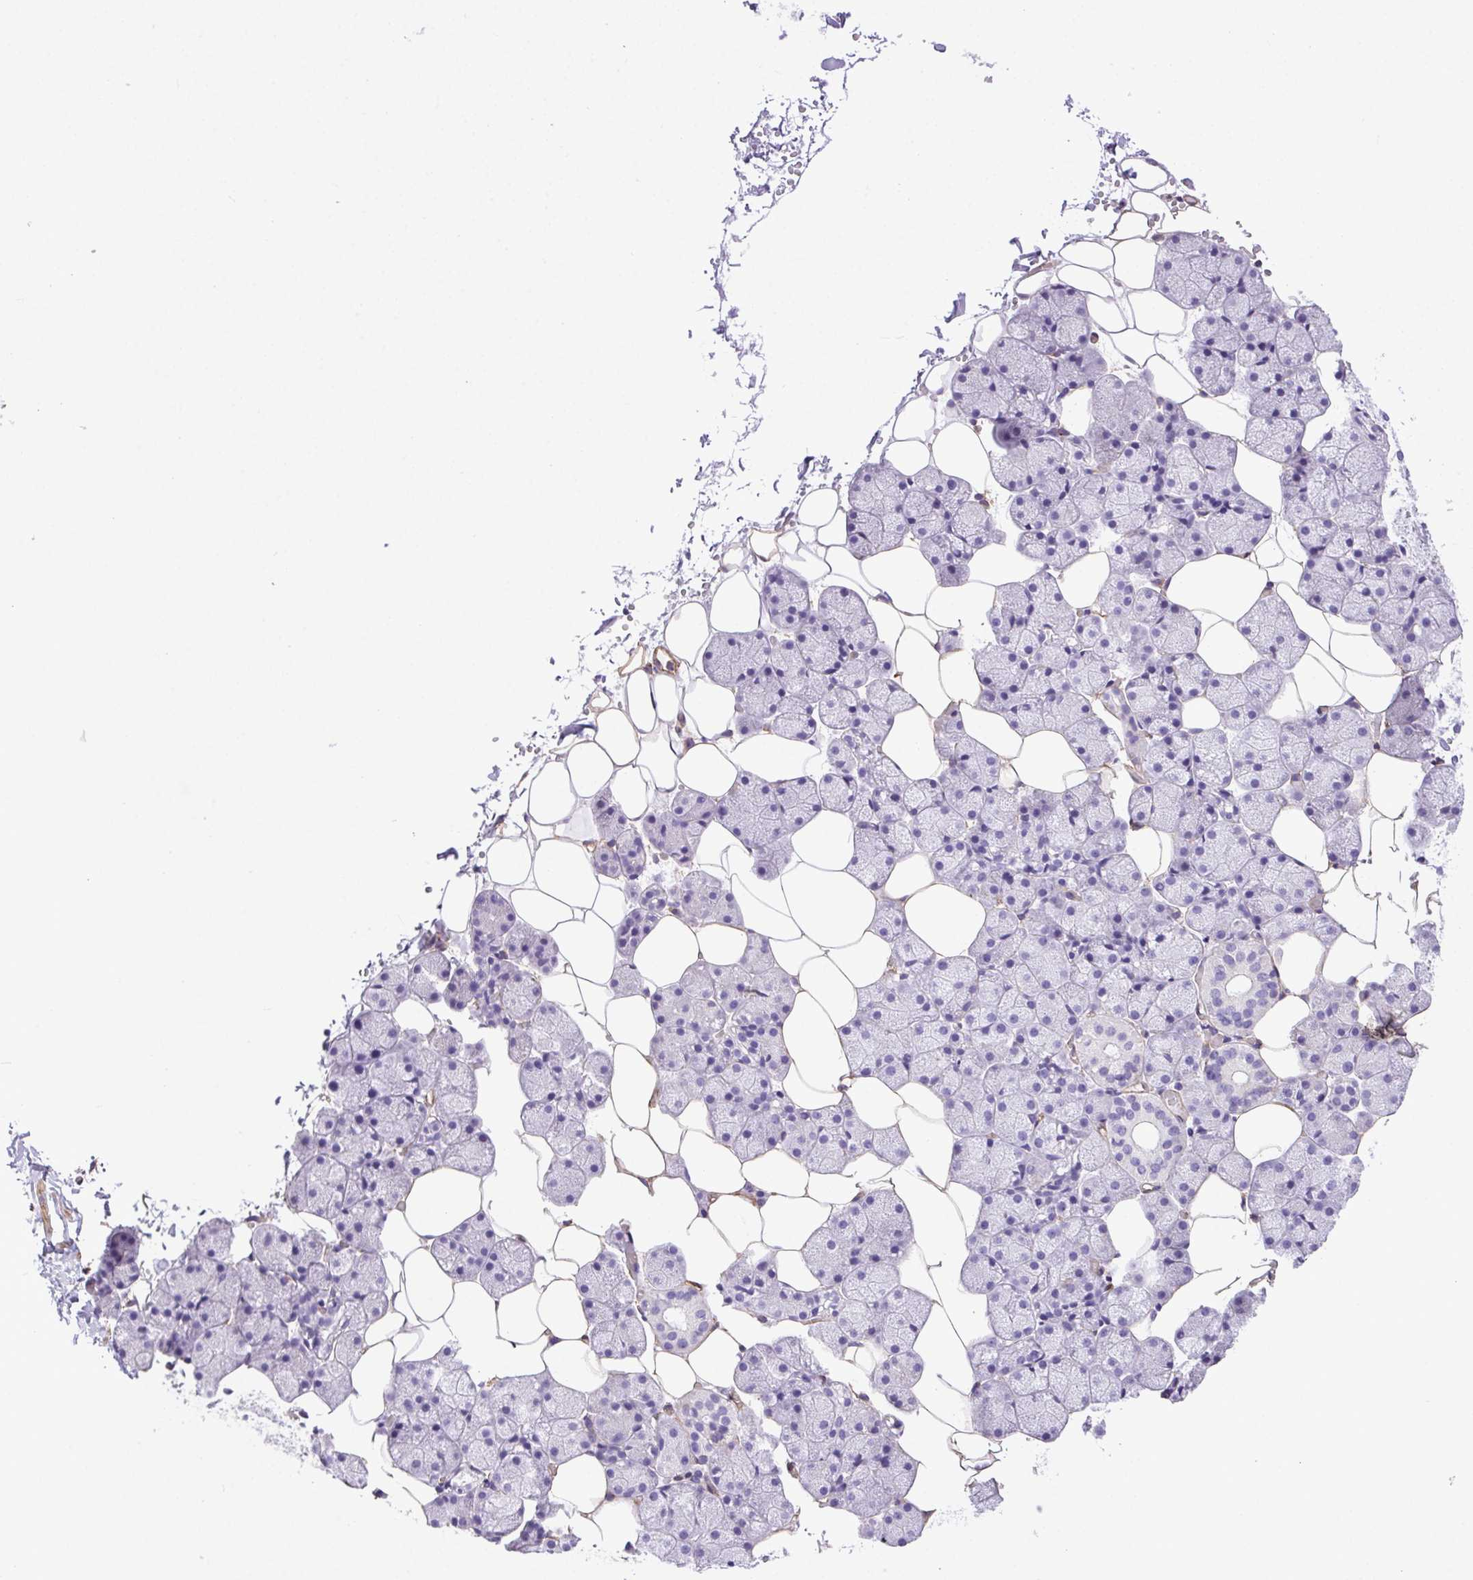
{"staining": {"intensity": "negative", "quantity": "none", "location": "none"}, "tissue": "salivary gland", "cell_type": "Glandular cells", "image_type": "normal", "snomed": [{"axis": "morphology", "description": "Normal tissue, NOS"}, {"axis": "topography", "description": "Salivary gland"}], "caption": "This is an immunohistochemistry (IHC) photomicrograph of unremarkable human salivary gland. There is no staining in glandular cells.", "gene": "SHCBP1L", "patient": {"sex": "male", "age": 38}}